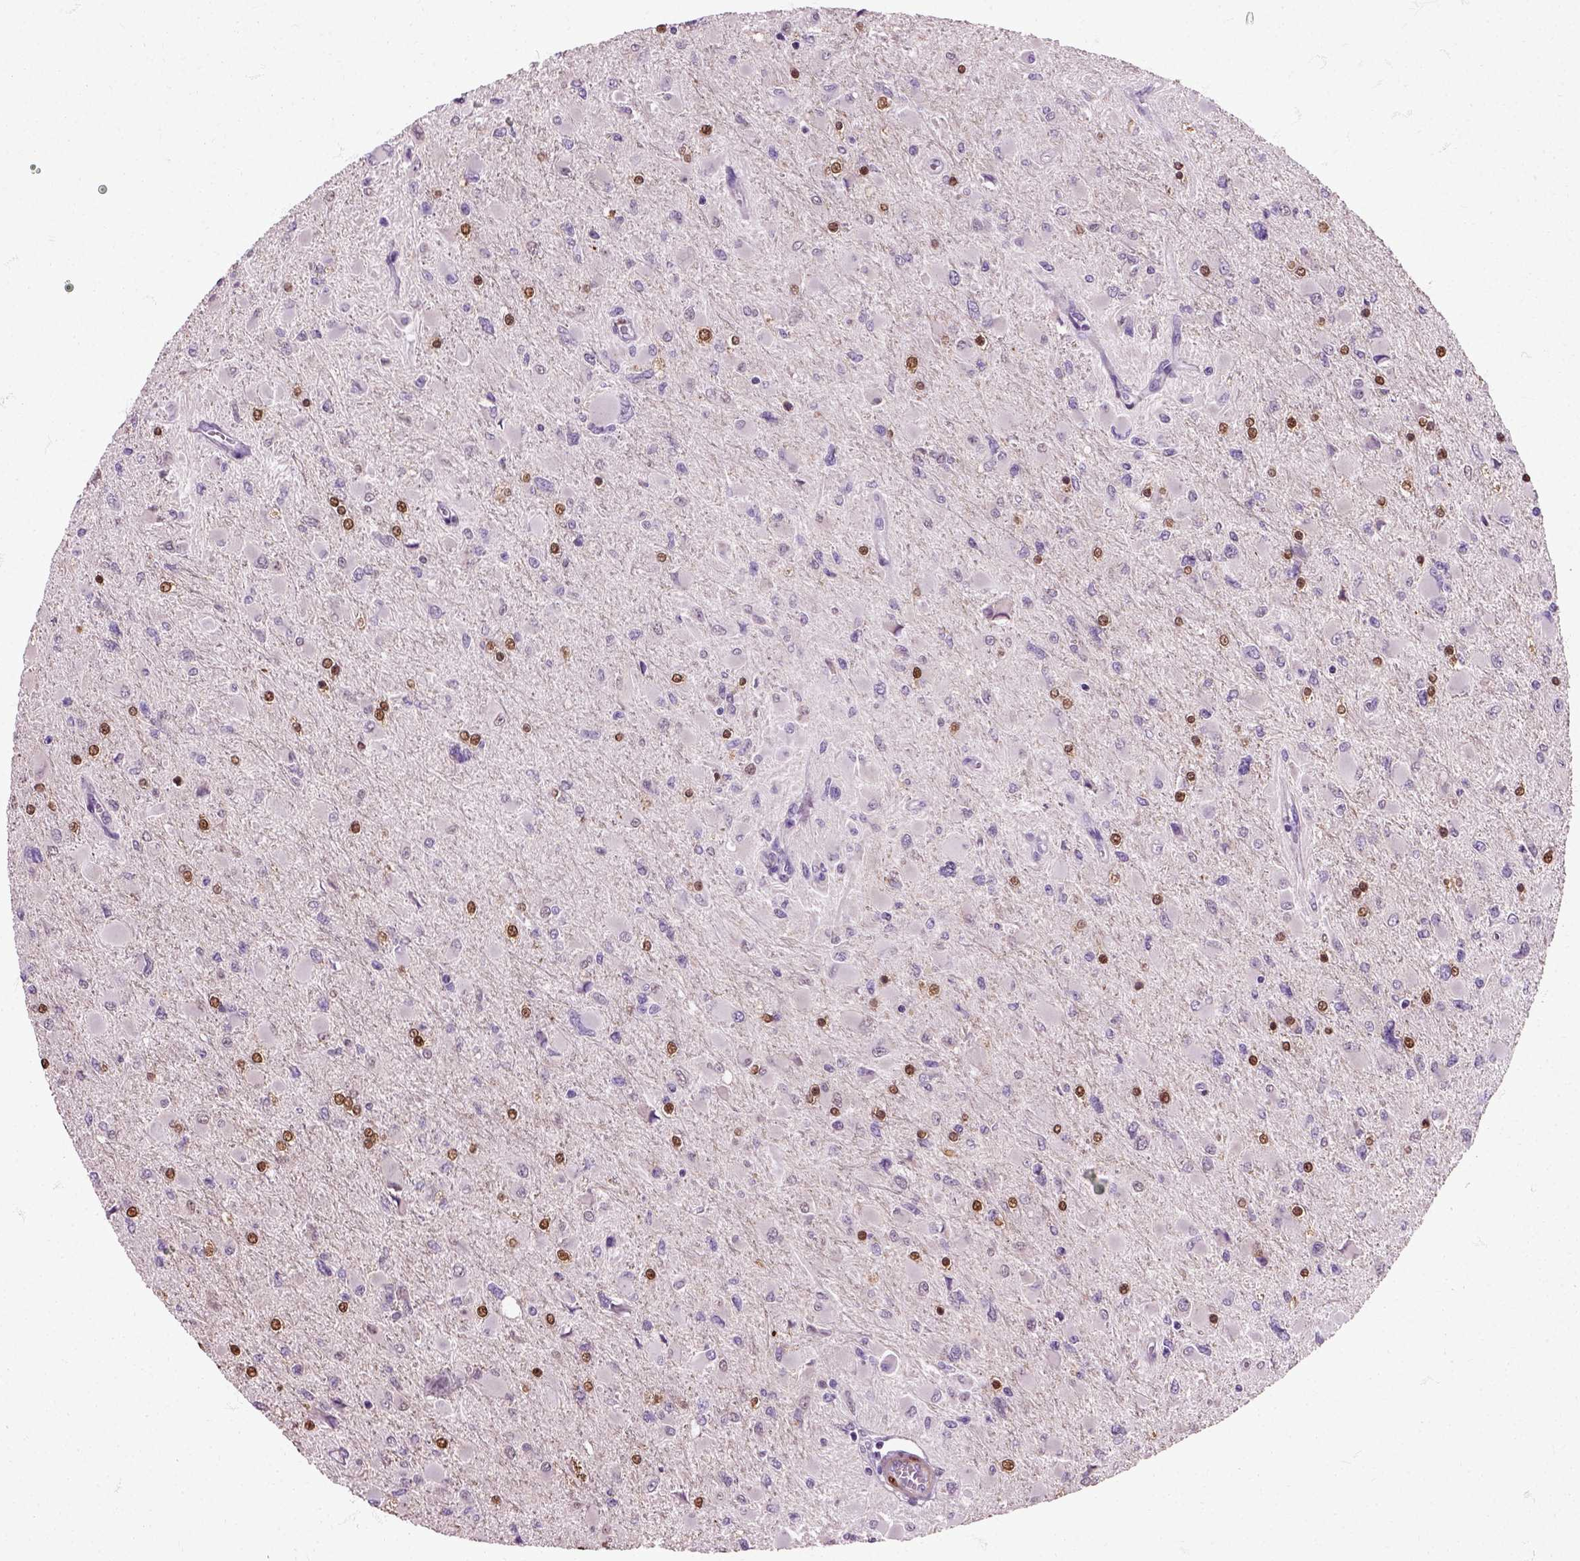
{"staining": {"intensity": "negative", "quantity": "none", "location": "none"}, "tissue": "glioma", "cell_type": "Tumor cells", "image_type": "cancer", "snomed": [{"axis": "morphology", "description": "Glioma, malignant, High grade"}, {"axis": "topography", "description": "Cerebral cortex"}], "caption": "The photomicrograph shows no staining of tumor cells in malignant glioma (high-grade). Nuclei are stained in blue.", "gene": "HSPA2", "patient": {"sex": "female", "age": 36}}